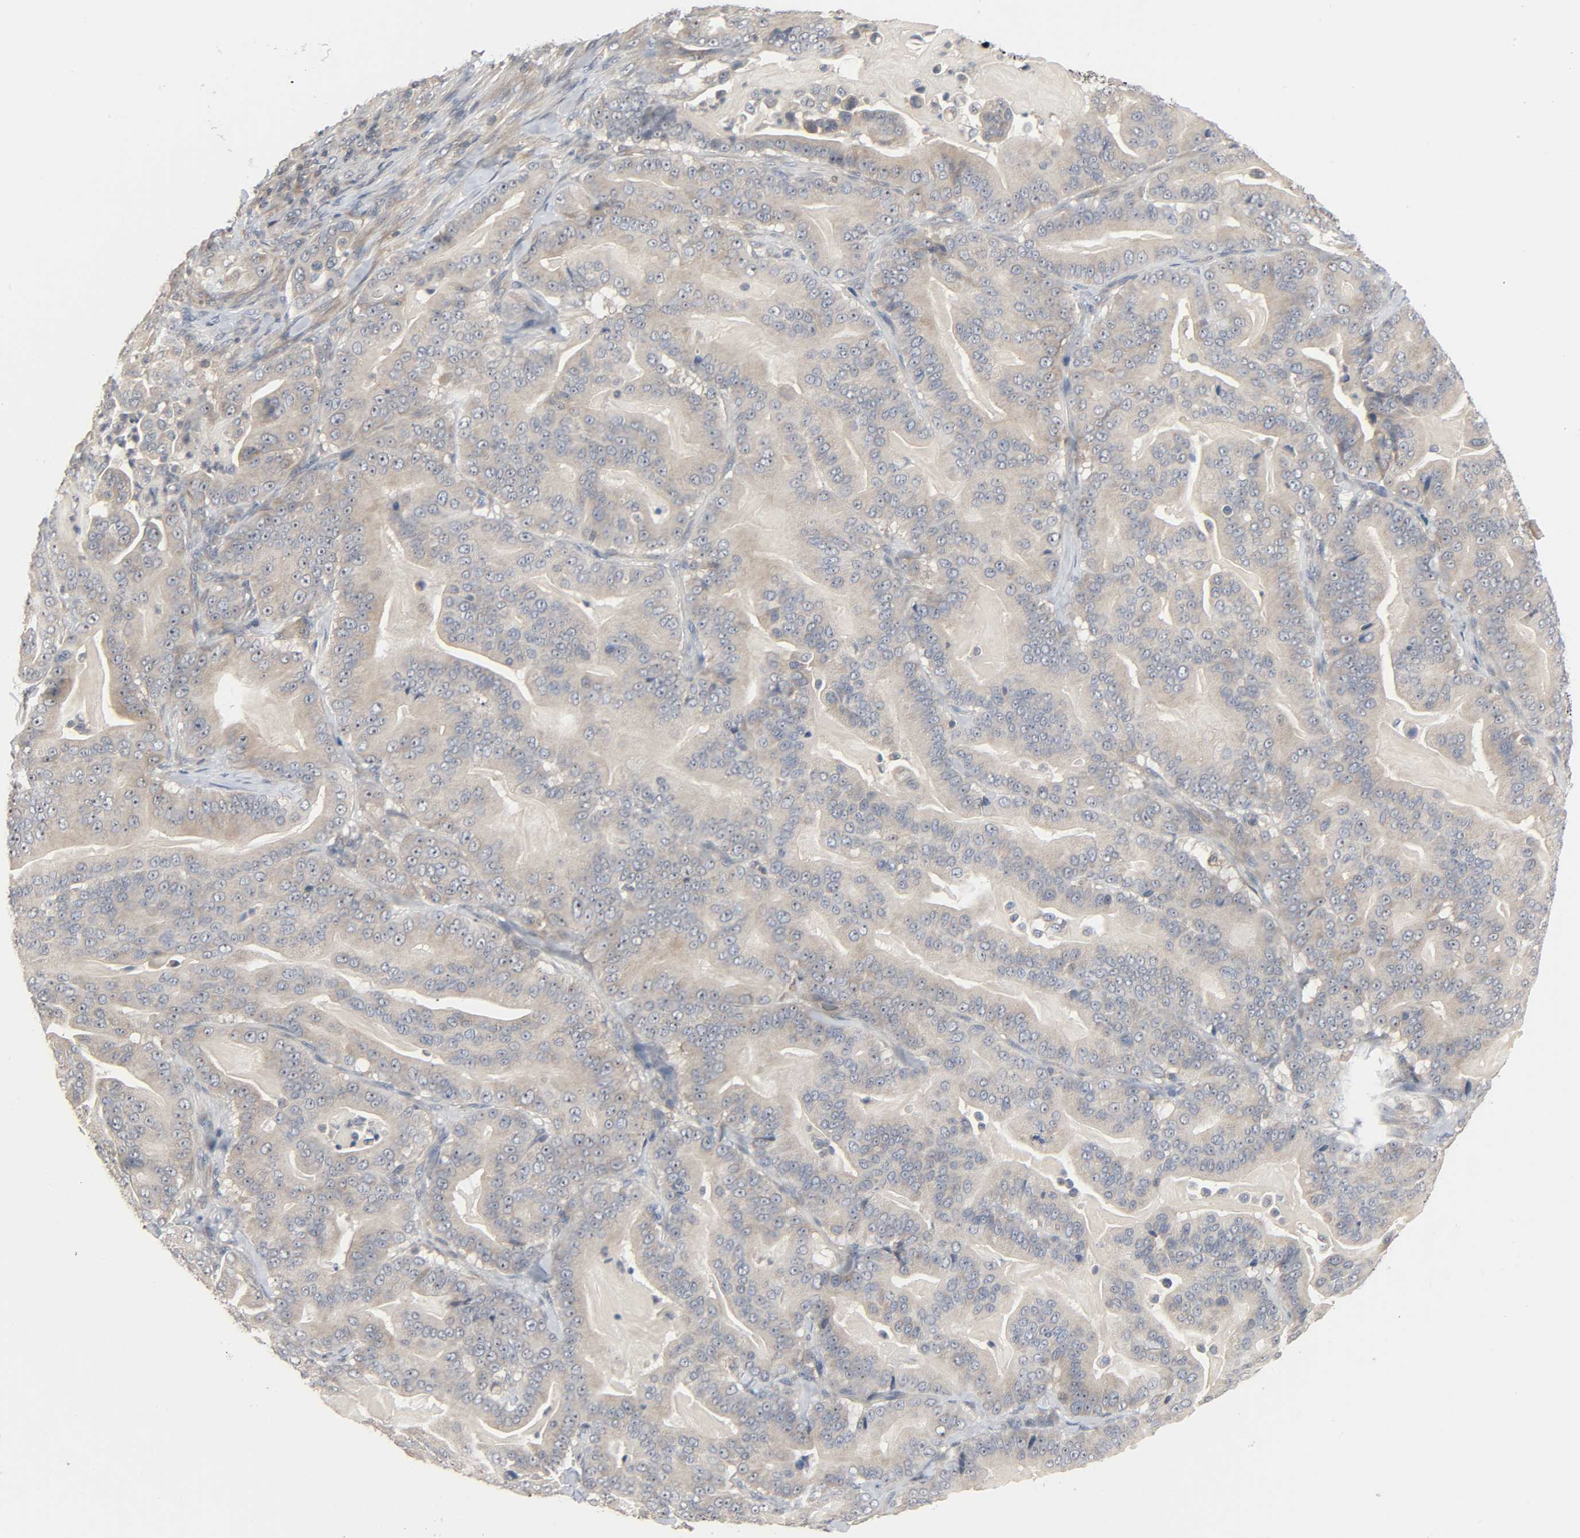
{"staining": {"intensity": "moderate", "quantity": ">75%", "location": "cytoplasmic/membranous,nuclear"}, "tissue": "pancreatic cancer", "cell_type": "Tumor cells", "image_type": "cancer", "snomed": [{"axis": "morphology", "description": "Adenocarcinoma, NOS"}, {"axis": "topography", "description": "Pancreas"}], "caption": "A micrograph showing moderate cytoplasmic/membranous and nuclear expression in approximately >75% of tumor cells in adenocarcinoma (pancreatic), as visualized by brown immunohistochemical staining.", "gene": "PLEKHA2", "patient": {"sex": "male", "age": 63}}